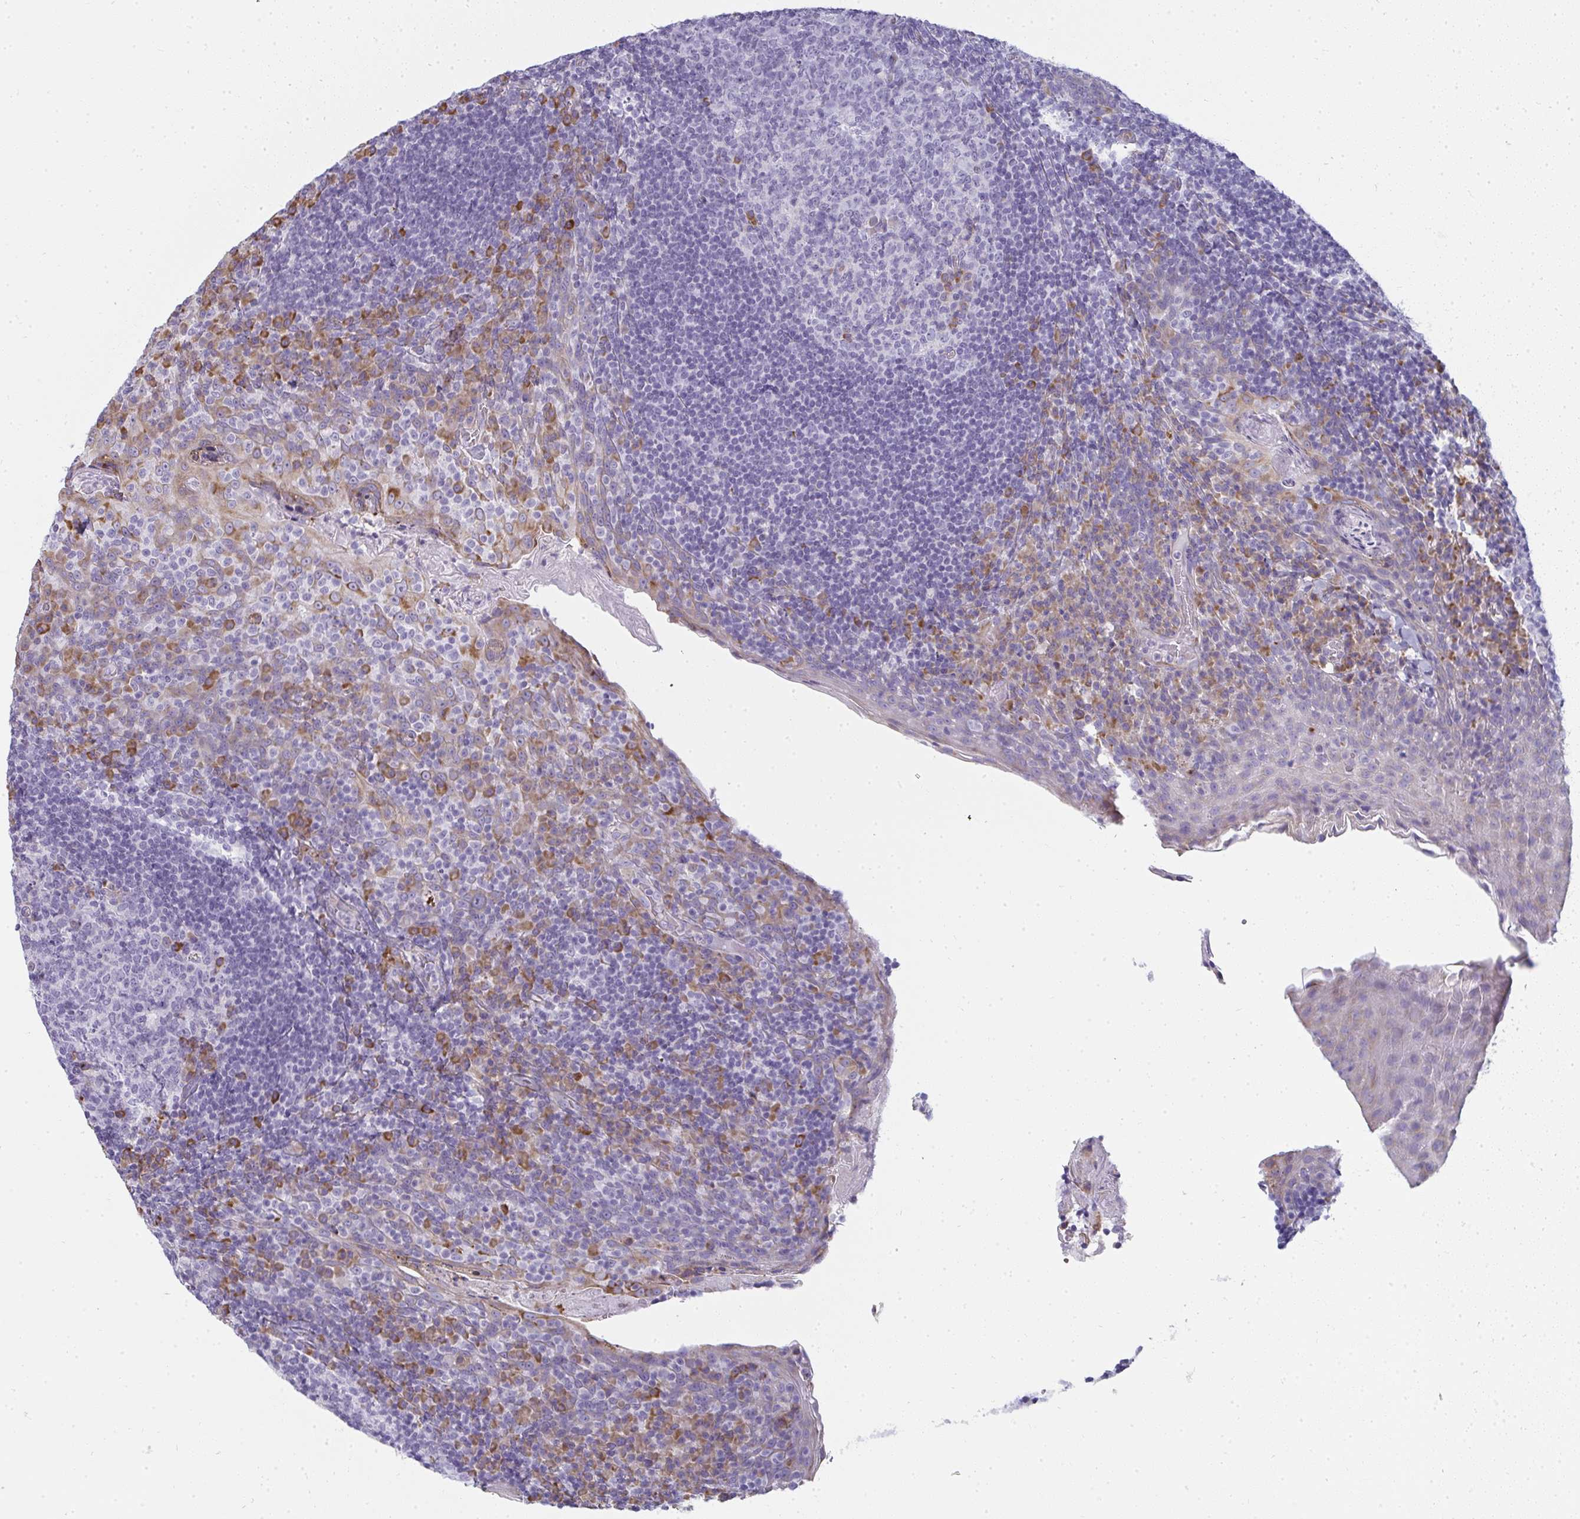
{"staining": {"intensity": "strong", "quantity": "<25%", "location": "cytoplasmic/membranous"}, "tissue": "tonsil", "cell_type": "Germinal center cells", "image_type": "normal", "snomed": [{"axis": "morphology", "description": "Normal tissue, NOS"}, {"axis": "topography", "description": "Tonsil"}], "caption": "Immunohistochemical staining of unremarkable human tonsil displays medium levels of strong cytoplasmic/membranous positivity in about <25% of germinal center cells.", "gene": "SHROOM1", "patient": {"sex": "male", "age": 17}}